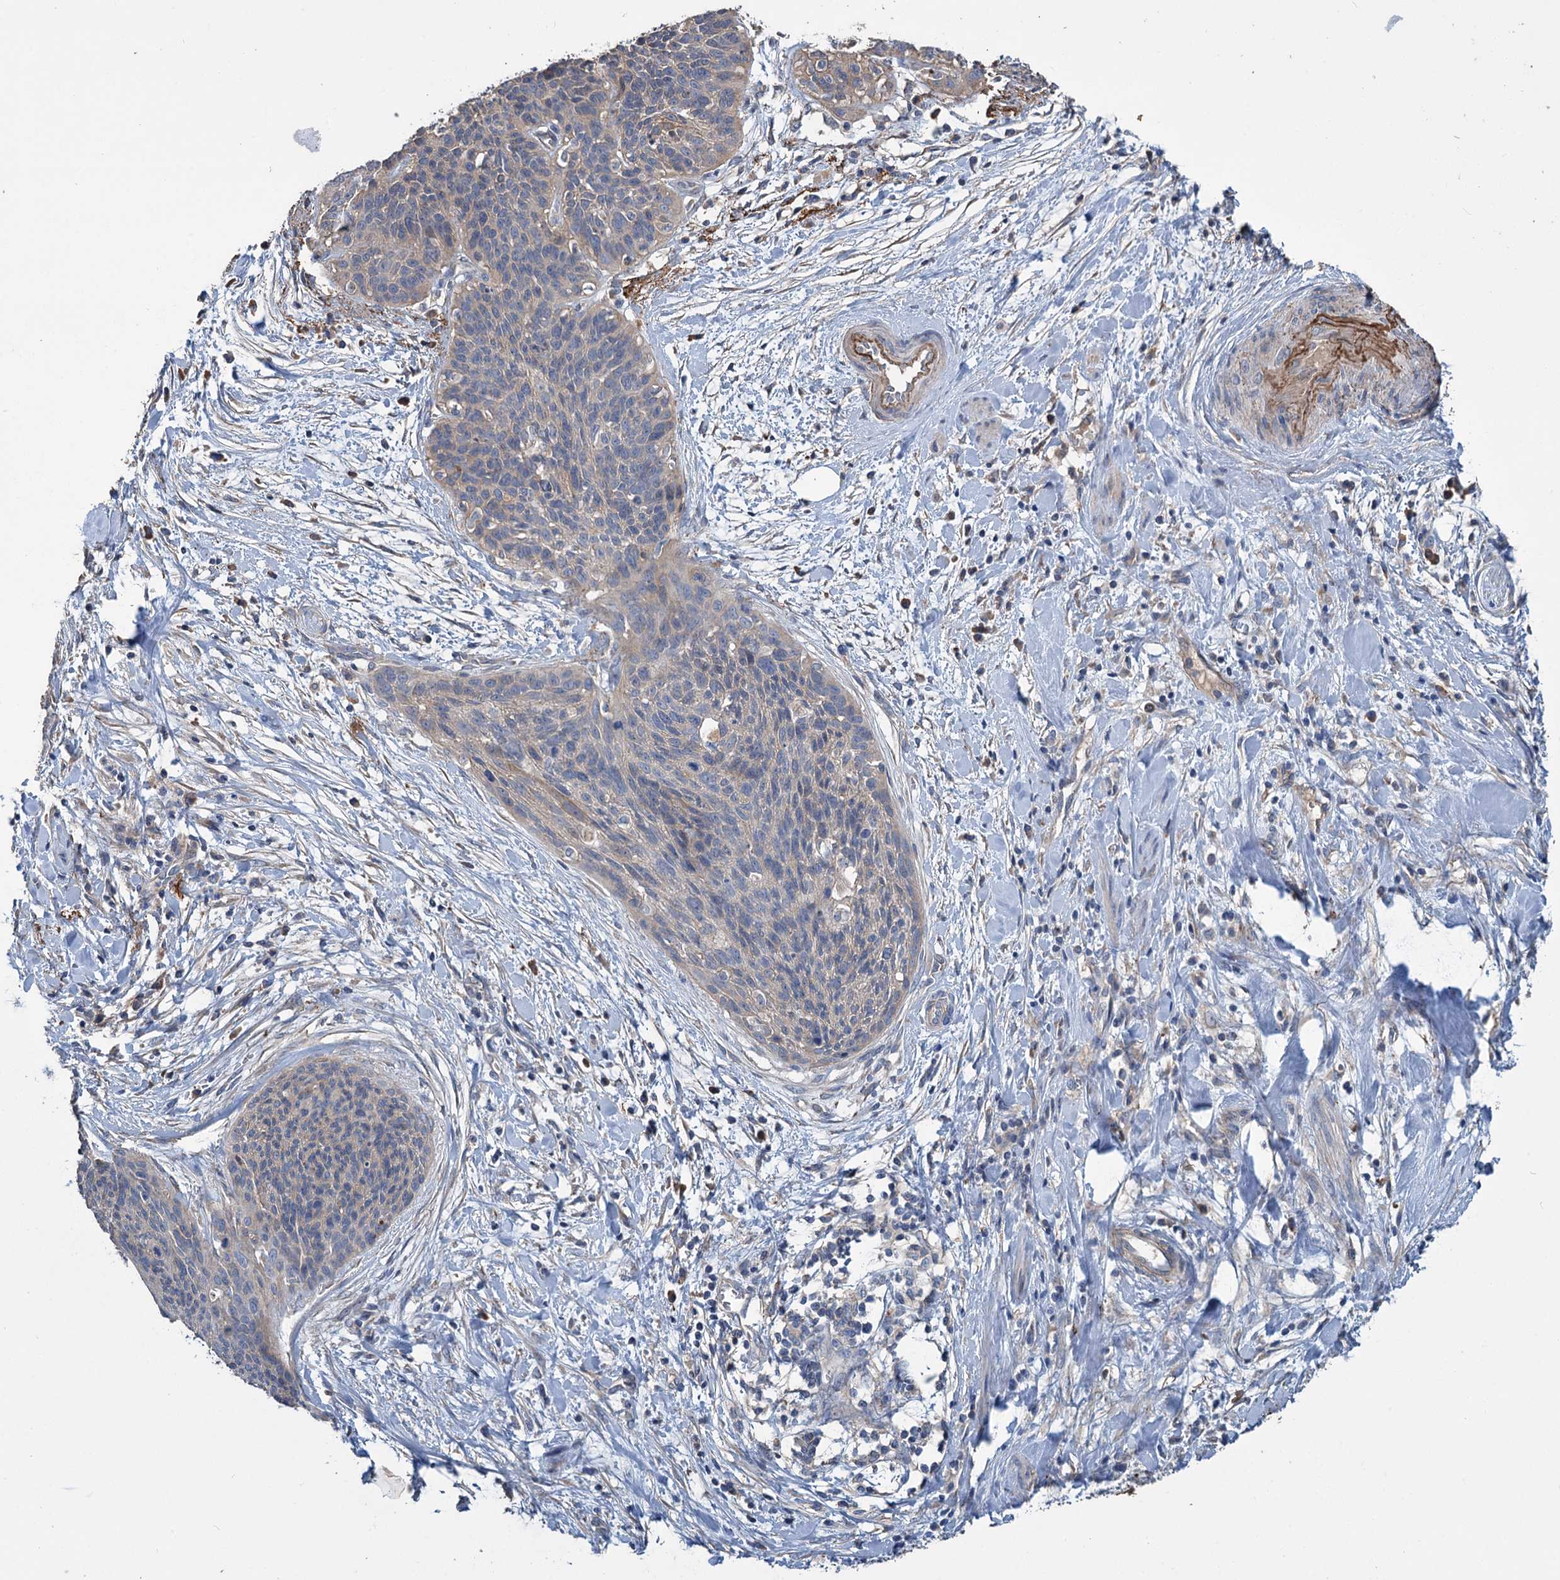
{"staining": {"intensity": "negative", "quantity": "none", "location": "none"}, "tissue": "cervical cancer", "cell_type": "Tumor cells", "image_type": "cancer", "snomed": [{"axis": "morphology", "description": "Squamous cell carcinoma, NOS"}, {"axis": "topography", "description": "Cervix"}], "caption": "Immunohistochemical staining of human squamous cell carcinoma (cervical) exhibits no significant positivity in tumor cells.", "gene": "URAD", "patient": {"sex": "female", "age": 55}}